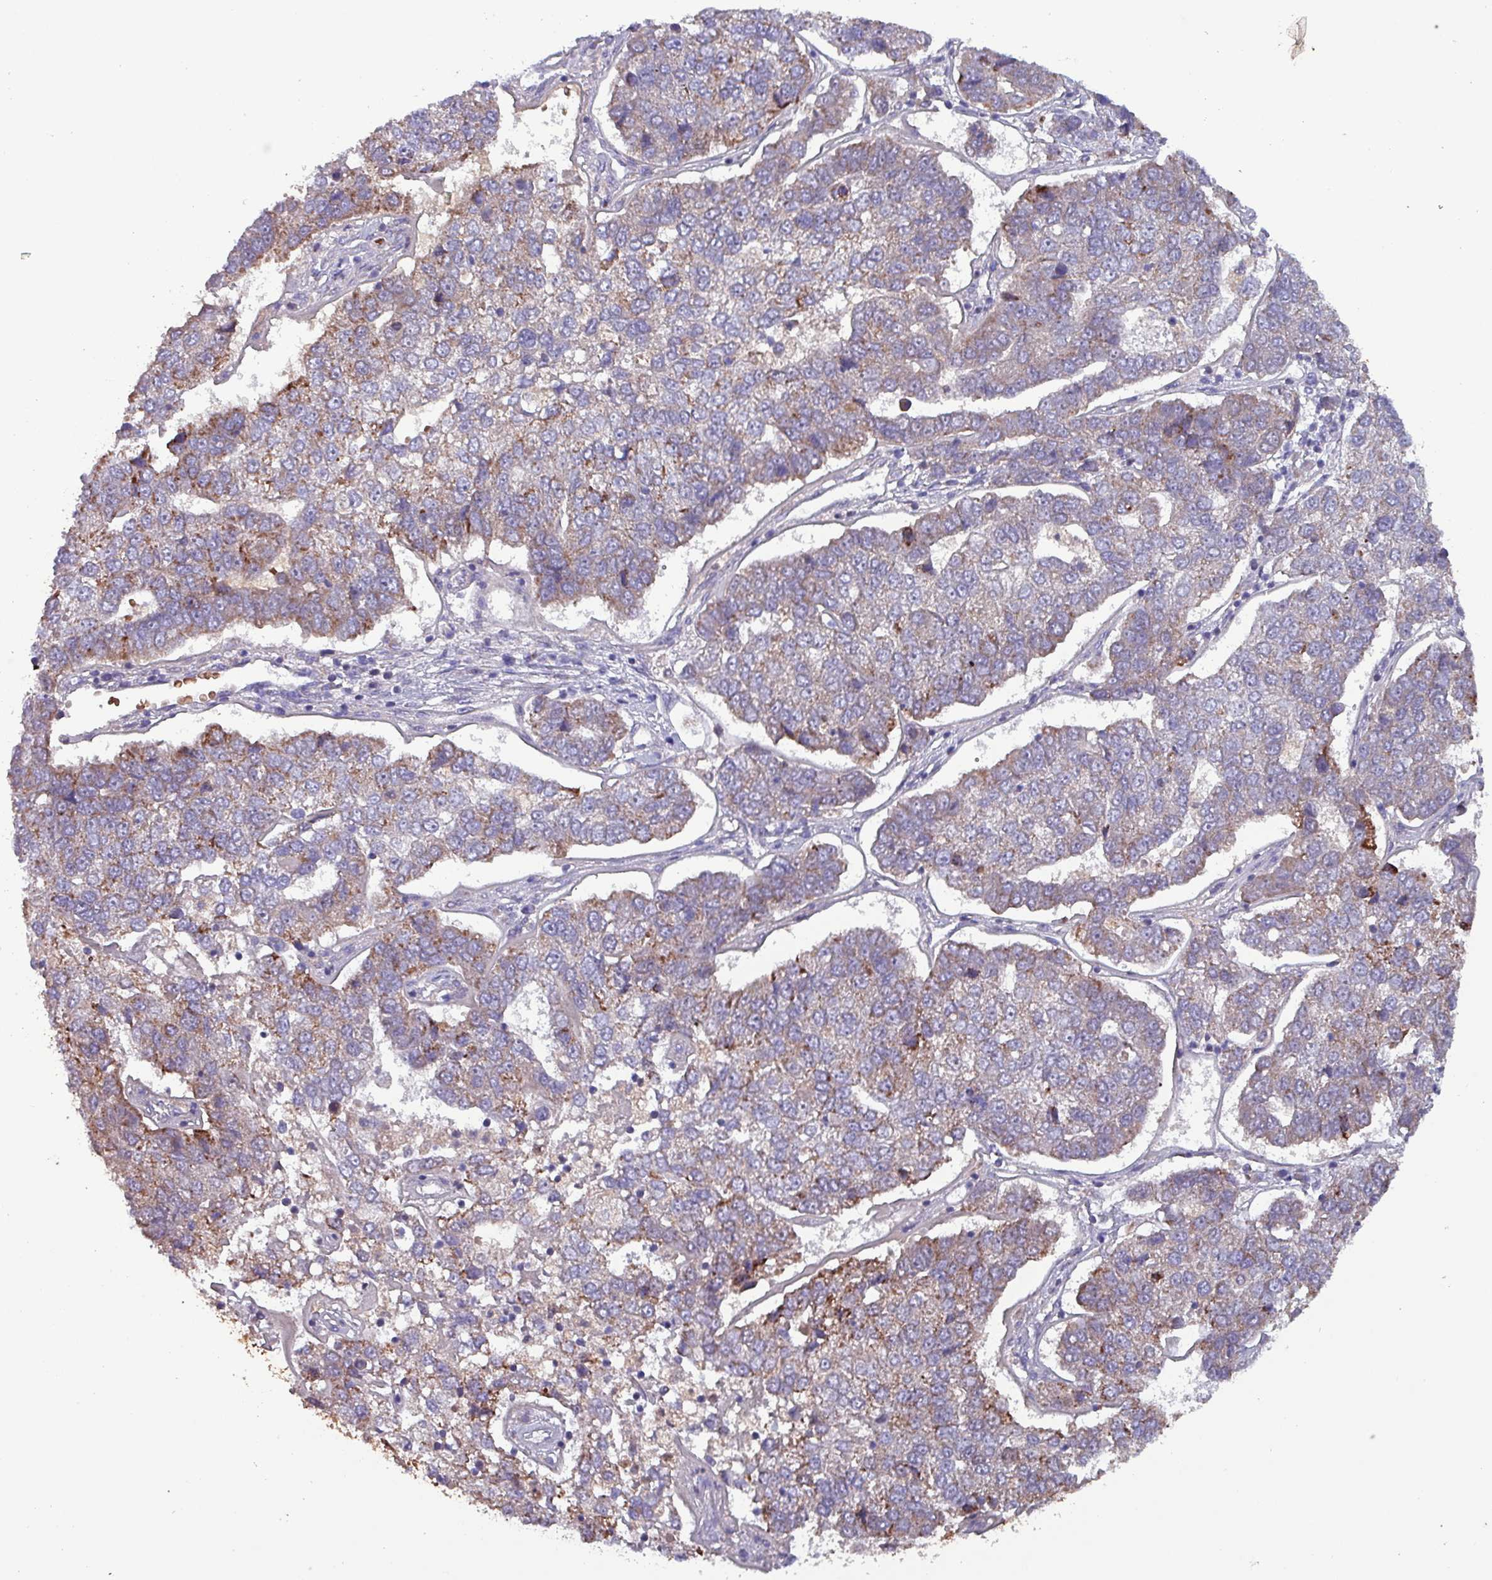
{"staining": {"intensity": "moderate", "quantity": "25%-75%", "location": "cytoplasmic/membranous"}, "tissue": "pancreatic cancer", "cell_type": "Tumor cells", "image_type": "cancer", "snomed": [{"axis": "morphology", "description": "Adenocarcinoma, NOS"}, {"axis": "topography", "description": "Pancreas"}], "caption": "Human pancreatic cancer stained with a protein marker reveals moderate staining in tumor cells.", "gene": "ZNF322", "patient": {"sex": "female", "age": 61}}